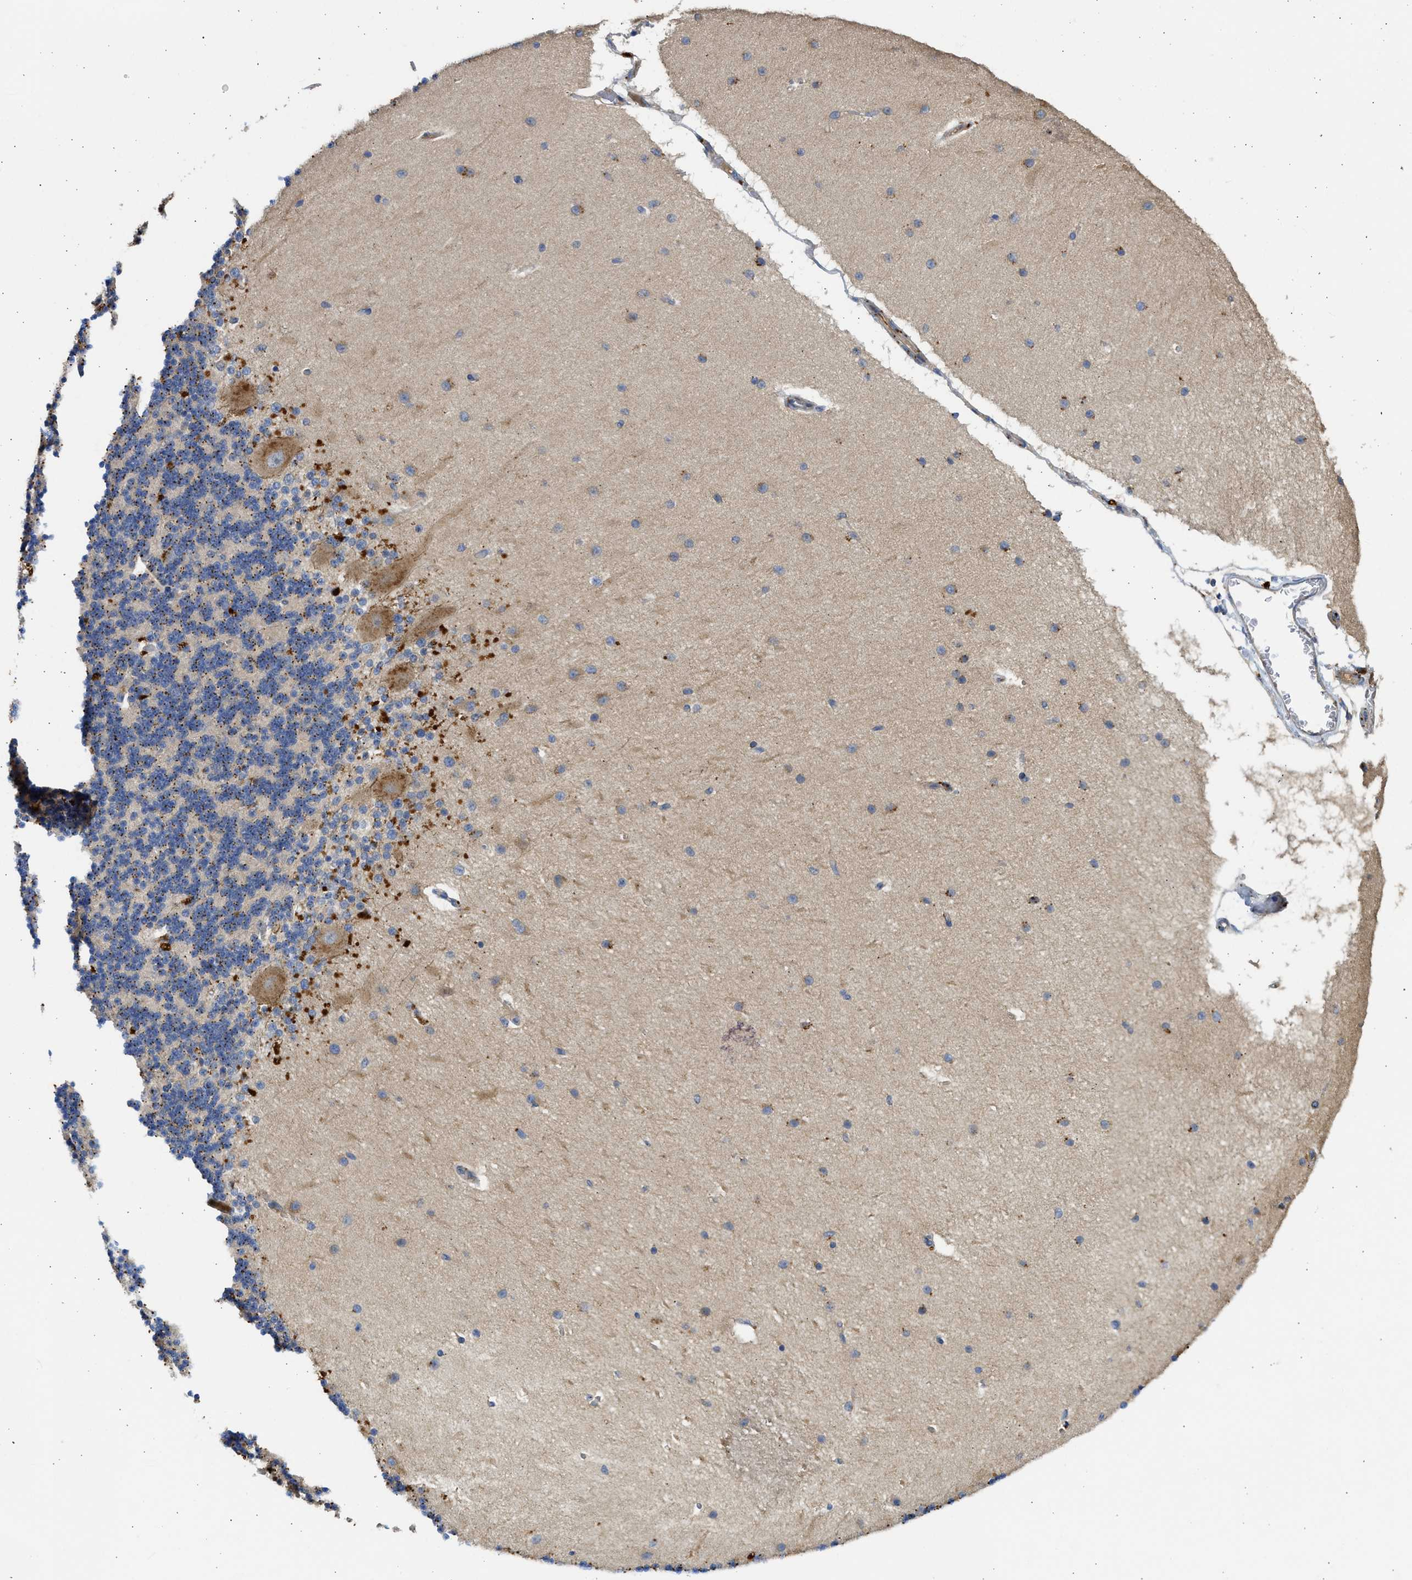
{"staining": {"intensity": "moderate", "quantity": ">75%", "location": "nuclear"}, "tissue": "cerebellum", "cell_type": "Cells in granular layer", "image_type": "normal", "snomed": [{"axis": "morphology", "description": "Normal tissue, NOS"}, {"axis": "topography", "description": "Cerebellum"}], "caption": "DAB (3,3'-diaminobenzidine) immunohistochemical staining of unremarkable cerebellum displays moderate nuclear protein positivity in approximately >75% of cells in granular layer. The staining is performed using DAB brown chromogen to label protein expression. The nuclei are counter-stained blue using hematoxylin.", "gene": "CSRNP2", "patient": {"sex": "female", "age": 54}}